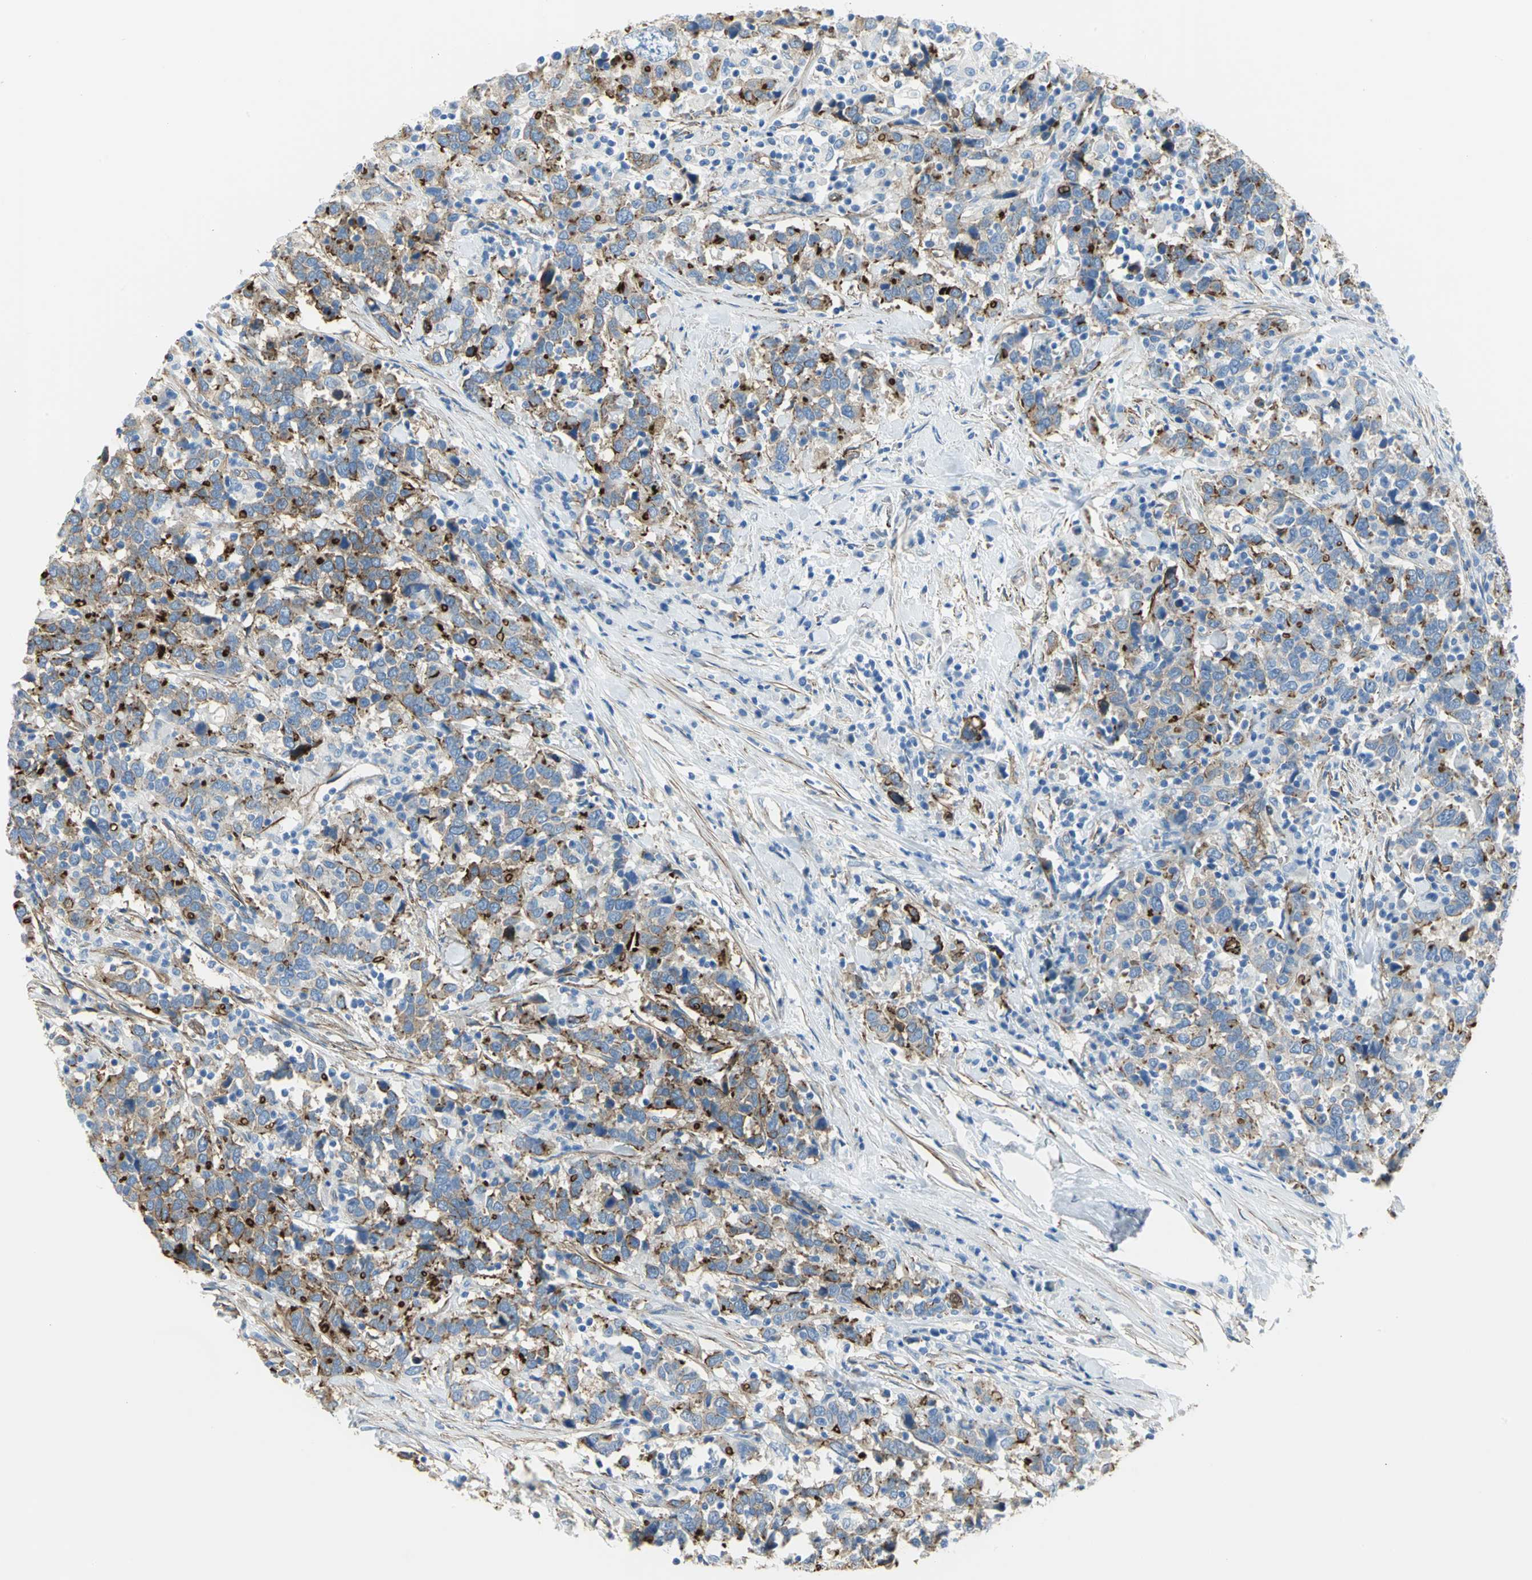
{"staining": {"intensity": "moderate", "quantity": ">75%", "location": "cytoplasmic/membranous"}, "tissue": "urothelial cancer", "cell_type": "Tumor cells", "image_type": "cancer", "snomed": [{"axis": "morphology", "description": "Urothelial carcinoma, High grade"}, {"axis": "topography", "description": "Urinary bladder"}], "caption": "Protein staining demonstrates moderate cytoplasmic/membranous staining in about >75% of tumor cells in high-grade urothelial carcinoma.", "gene": "FLNB", "patient": {"sex": "male", "age": 61}}